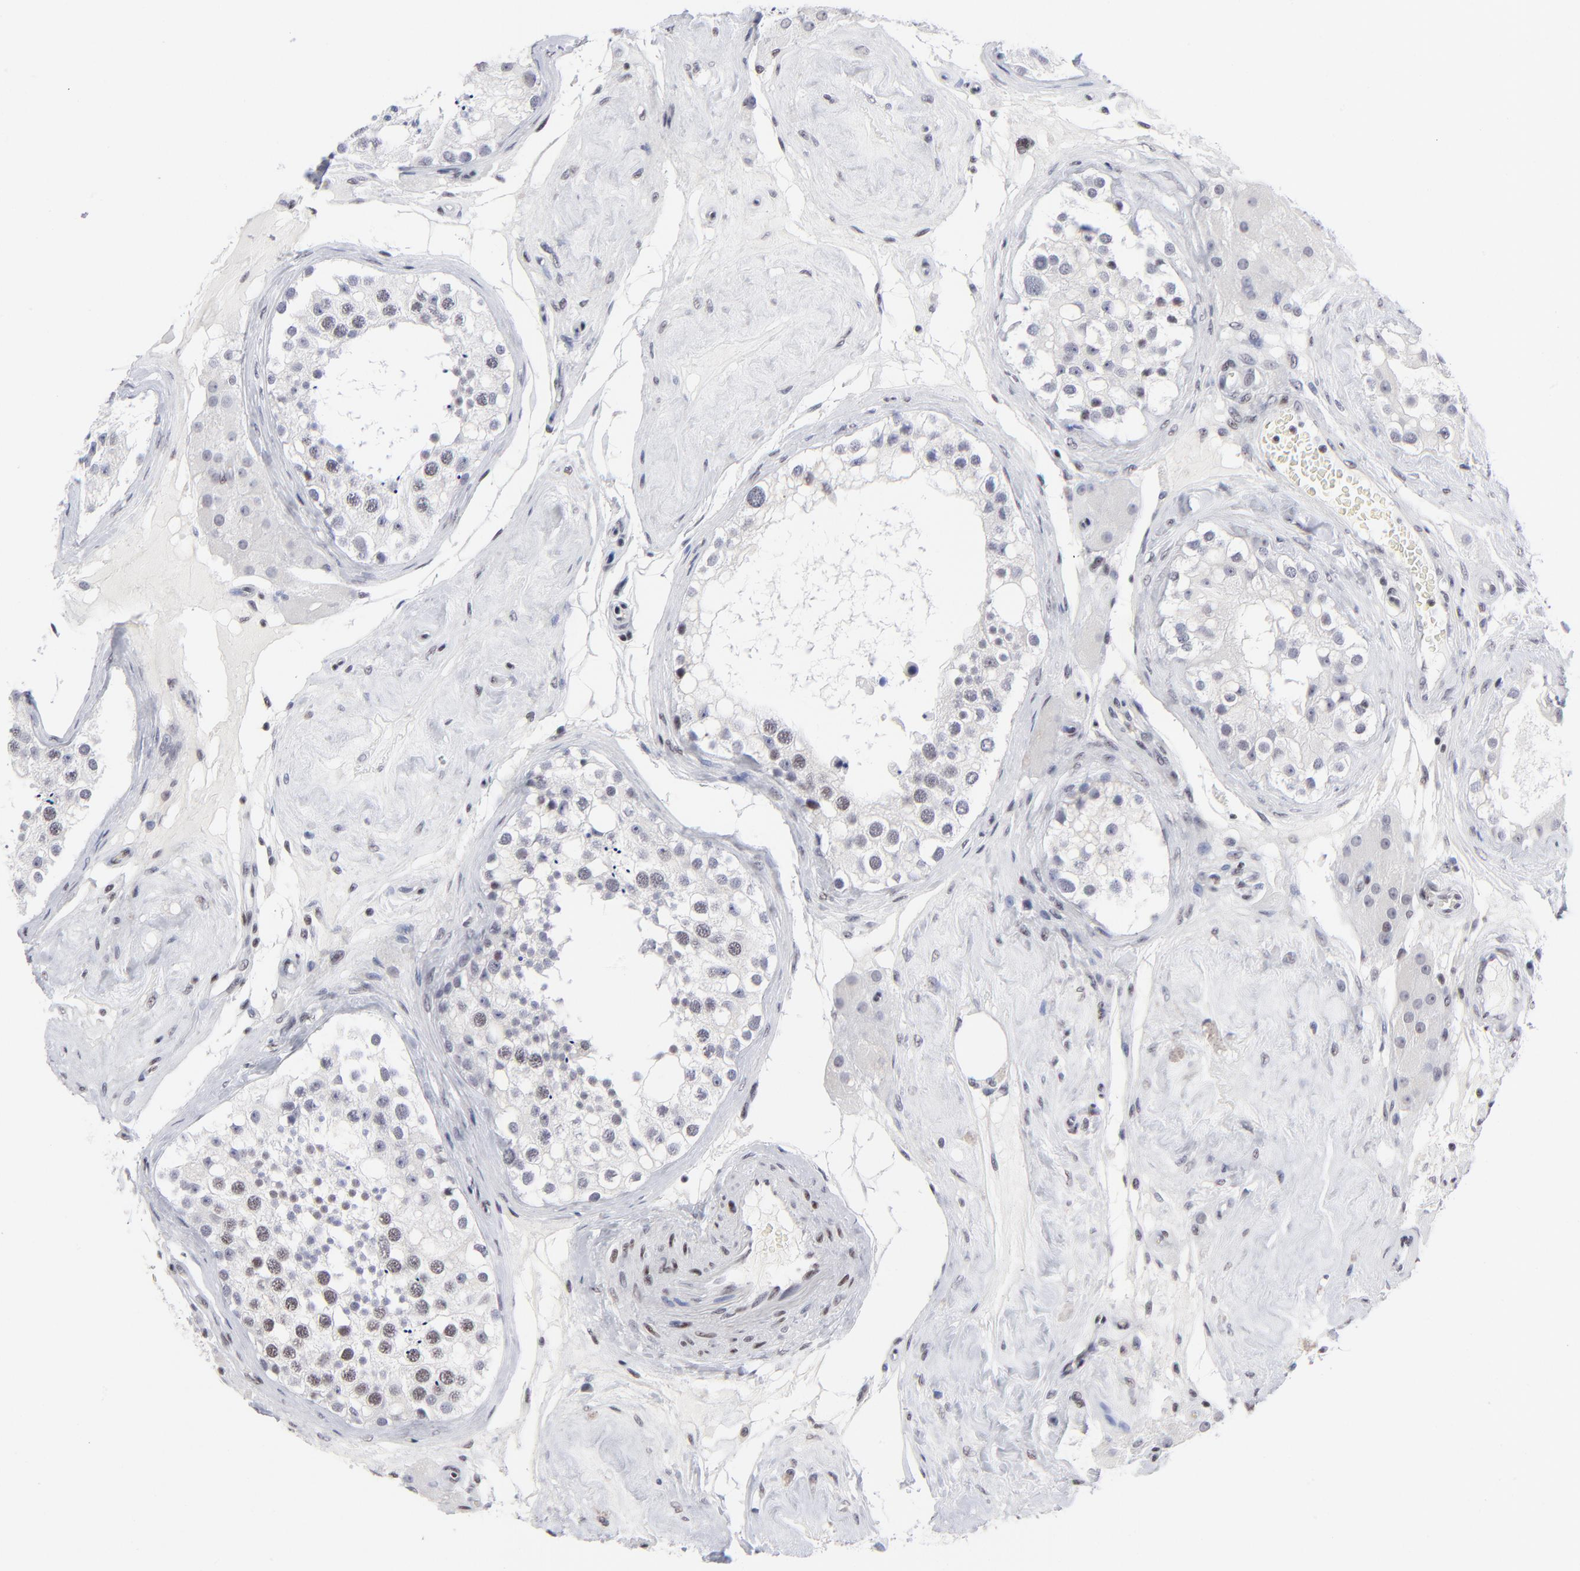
{"staining": {"intensity": "weak", "quantity": "25%-75%", "location": "nuclear"}, "tissue": "testis", "cell_type": "Cells in seminiferous ducts", "image_type": "normal", "snomed": [{"axis": "morphology", "description": "Normal tissue, NOS"}, {"axis": "topography", "description": "Testis"}], "caption": "Protein expression analysis of unremarkable testis displays weak nuclear positivity in approximately 25%-75% of cells in seminiferous ducts.", "gene": "SP2", "patient": {"sex": "male", "age": 68}}